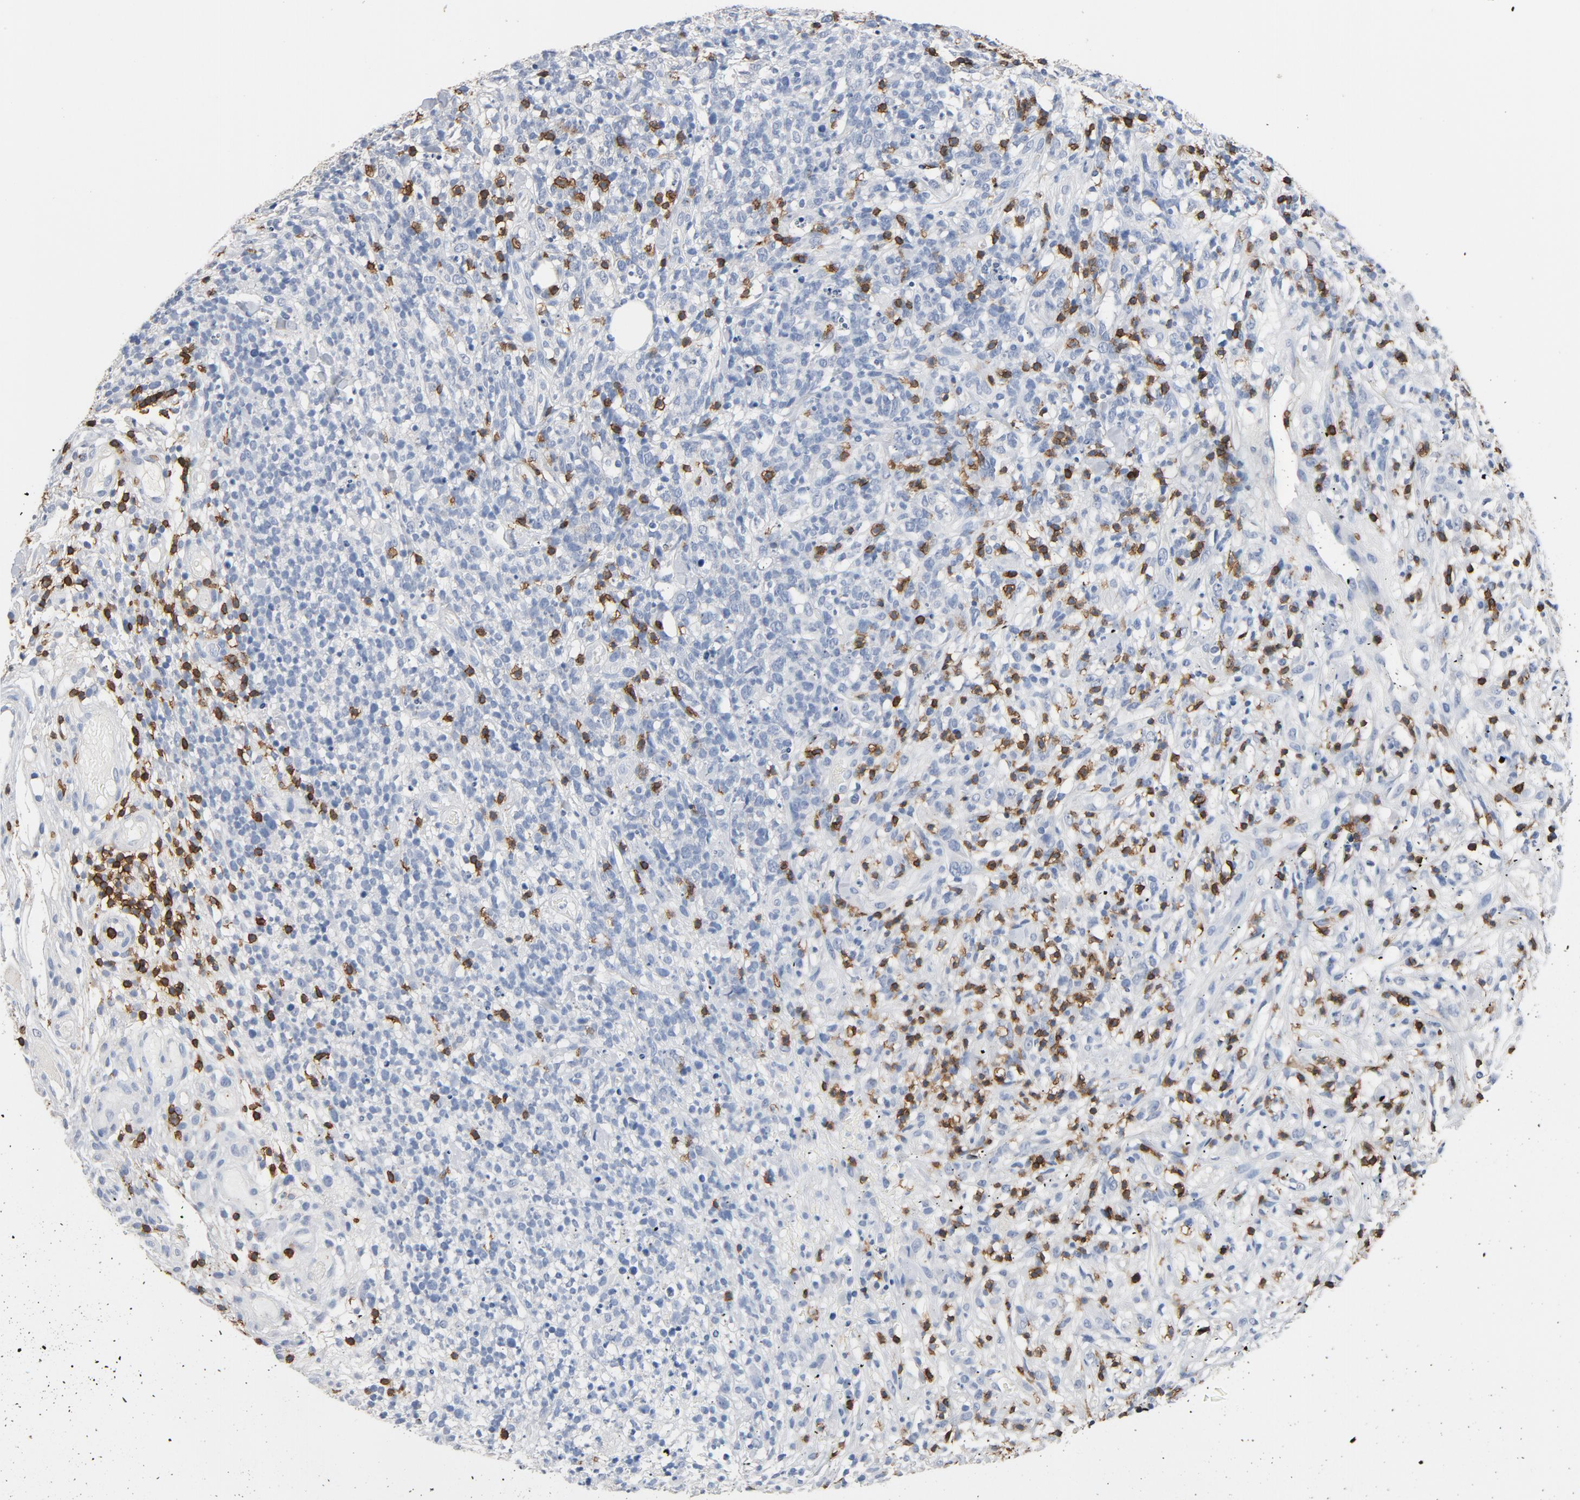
{"staining": {"intensity": "strong", "quantity": "25%-75%", "location": "cytoplasmic/membranous"}, "tissue": "lymphoma", "cell_type": "Tumor cells", "image_type": "cancer", "snomed": [{"axis": "morphology", "description": "Malignant lymphoma, non-Hodgkin's type, High grade"}, {"axis": "topography", "description": "Lymph node"}], "caption": "Immunohistochemistry (IHC) image of neoplastic tissue: lymphoma stained using immunohistochemistry (IHC) exhibits high levels of strong protein expression localized specifically in the cytoplasmic/membranous of tumor cells, appearing as a cytoplasmic/membranous brown color.", "gene": "CD247", "patient": {"sex": "female", "age": 73}}